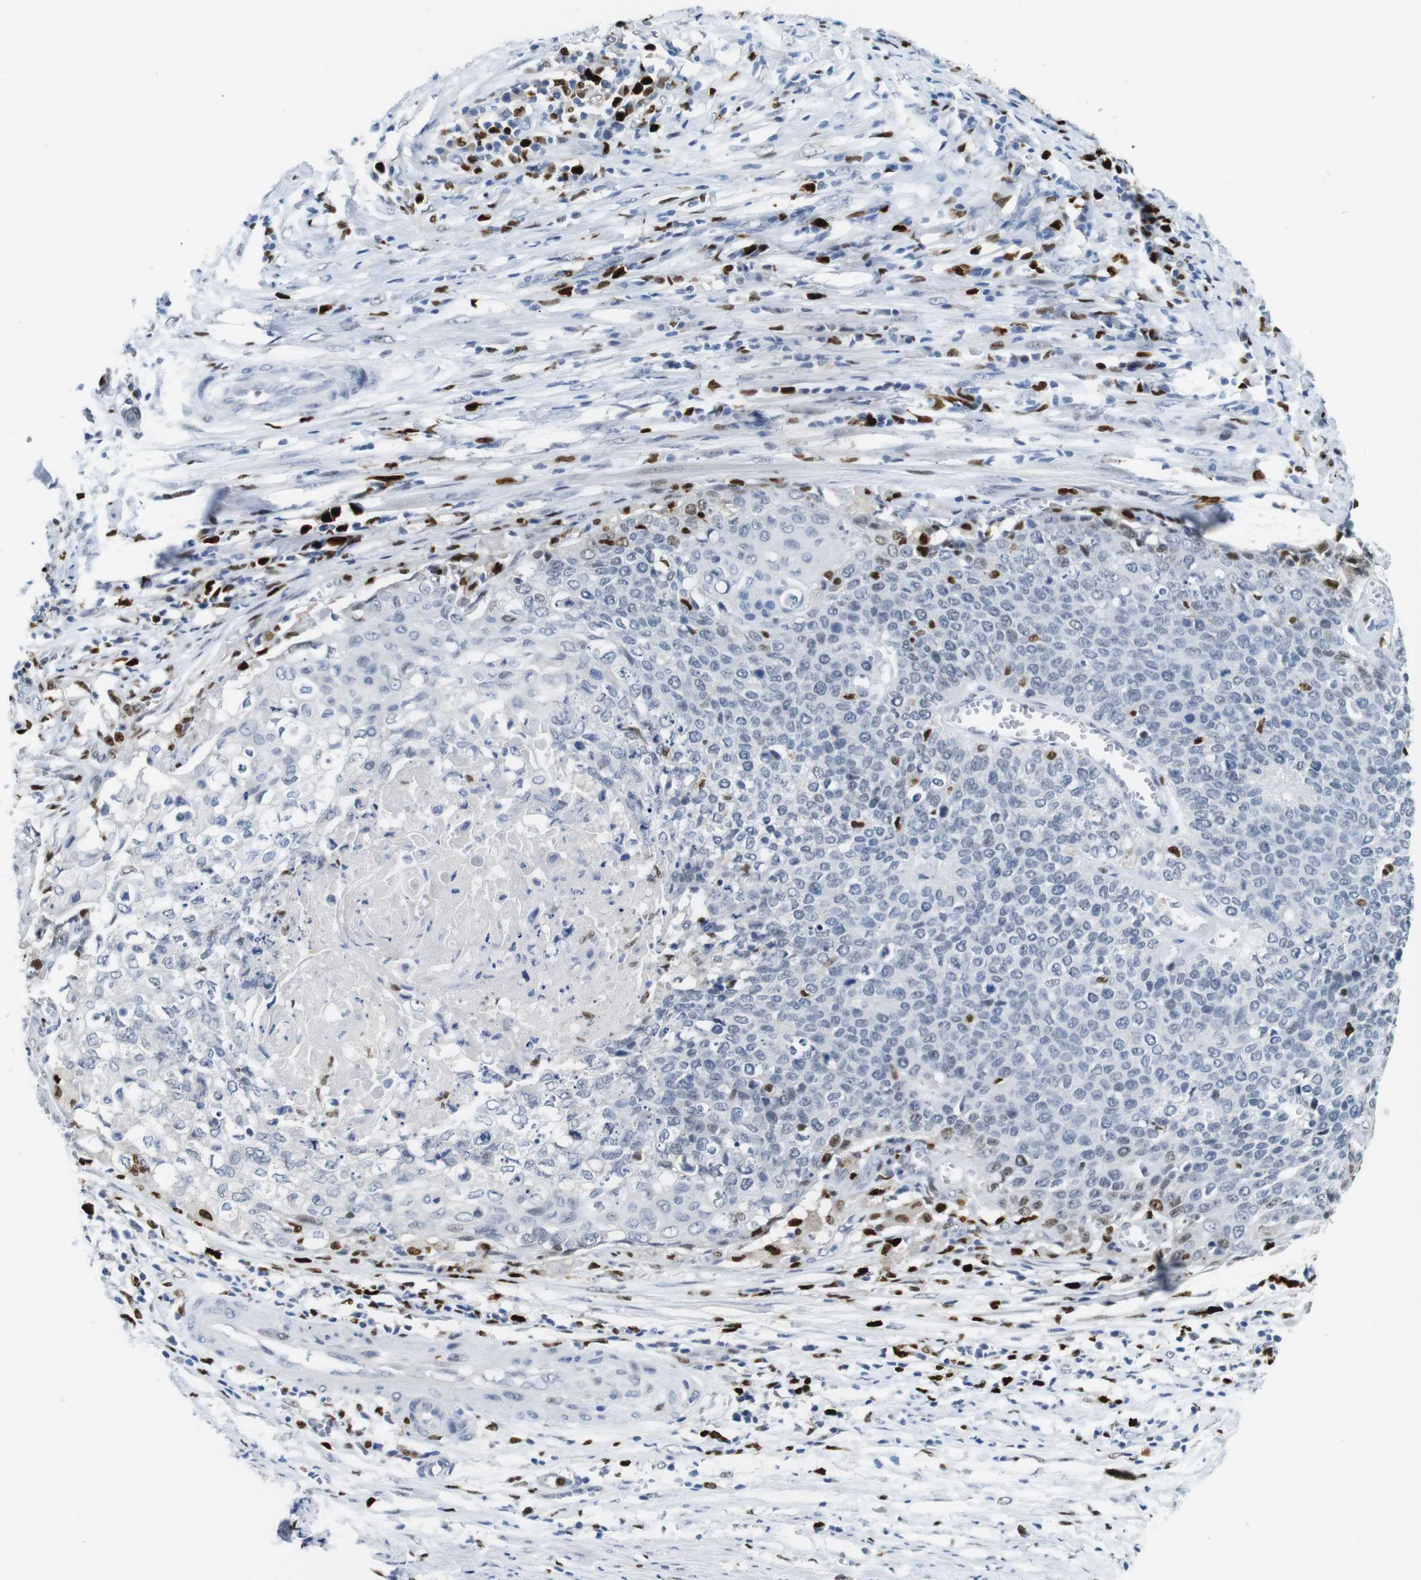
{"staining": {"intensity": "negative", "quantity": "none", "location": "none"}, "tissue": "cervical cancer", "cell_type": "Tumor cells", "image_type": "cancer", "snomed": [{"axis": "morphology", "description": "Squamous cell carcinoma, NOS"}, {"axis": "topography", "description": "Cervix"}], "caption": "There is no significant staining in tumor cells of squamous cell carcinoma (cervical). (DAB (3,3'-diaminobenzidine) immunohistochemistry, high magnification).", "gene": "IRF8", "patient": {"sex": "female", "age": 39}}